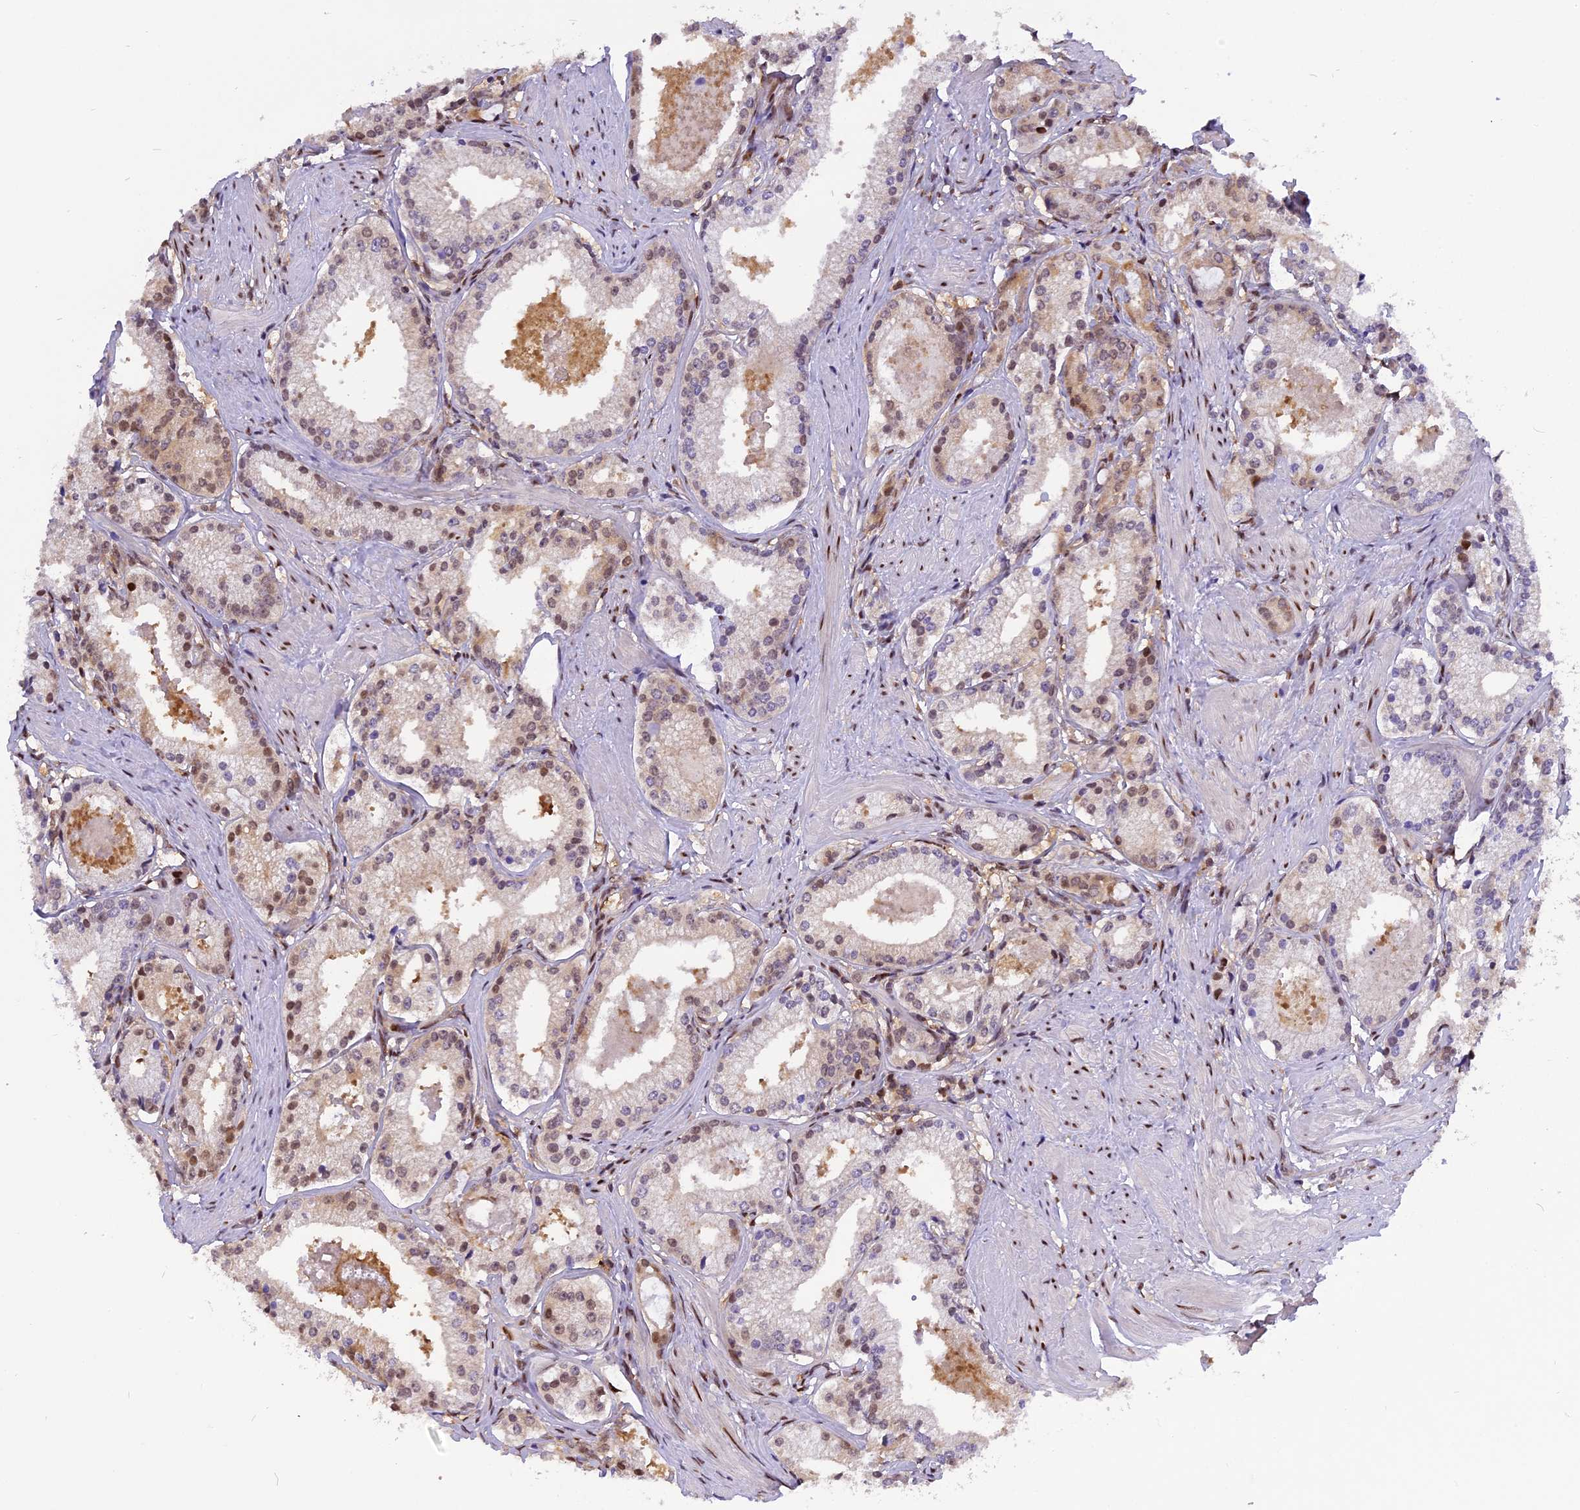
{"staining": {"intensity": "moderate", "quantity": "25%-75%", "location": "cytoplasmic/membranous,nuclear"}, "tissue": "prostate cancer", "cell_type": "Tumor cells", "image_type": "cancer", "snomed": [{"axis": "morphology", "description": "Adenocarcinoma, Low grade"}, {"axis": "topography", "description": "Prostate"}], "caption": "Immunohistochemistry (IHC) staining of adenocarcinoma (low-grade) (prostate), which demonstrates medium levels of moderate cytoplasmic/membranous and nuclear staining in approximately 25%-75% of tumor cells indicating moderate cytoplasmic/membranous and nuclear protein expression. The staining was performed using DAB (brown) for protein detection and nuclei were counterstained in hematoxylin (blue).", "gene": "RABGGTA", "patient": {"sex": "male", "age": 57}}